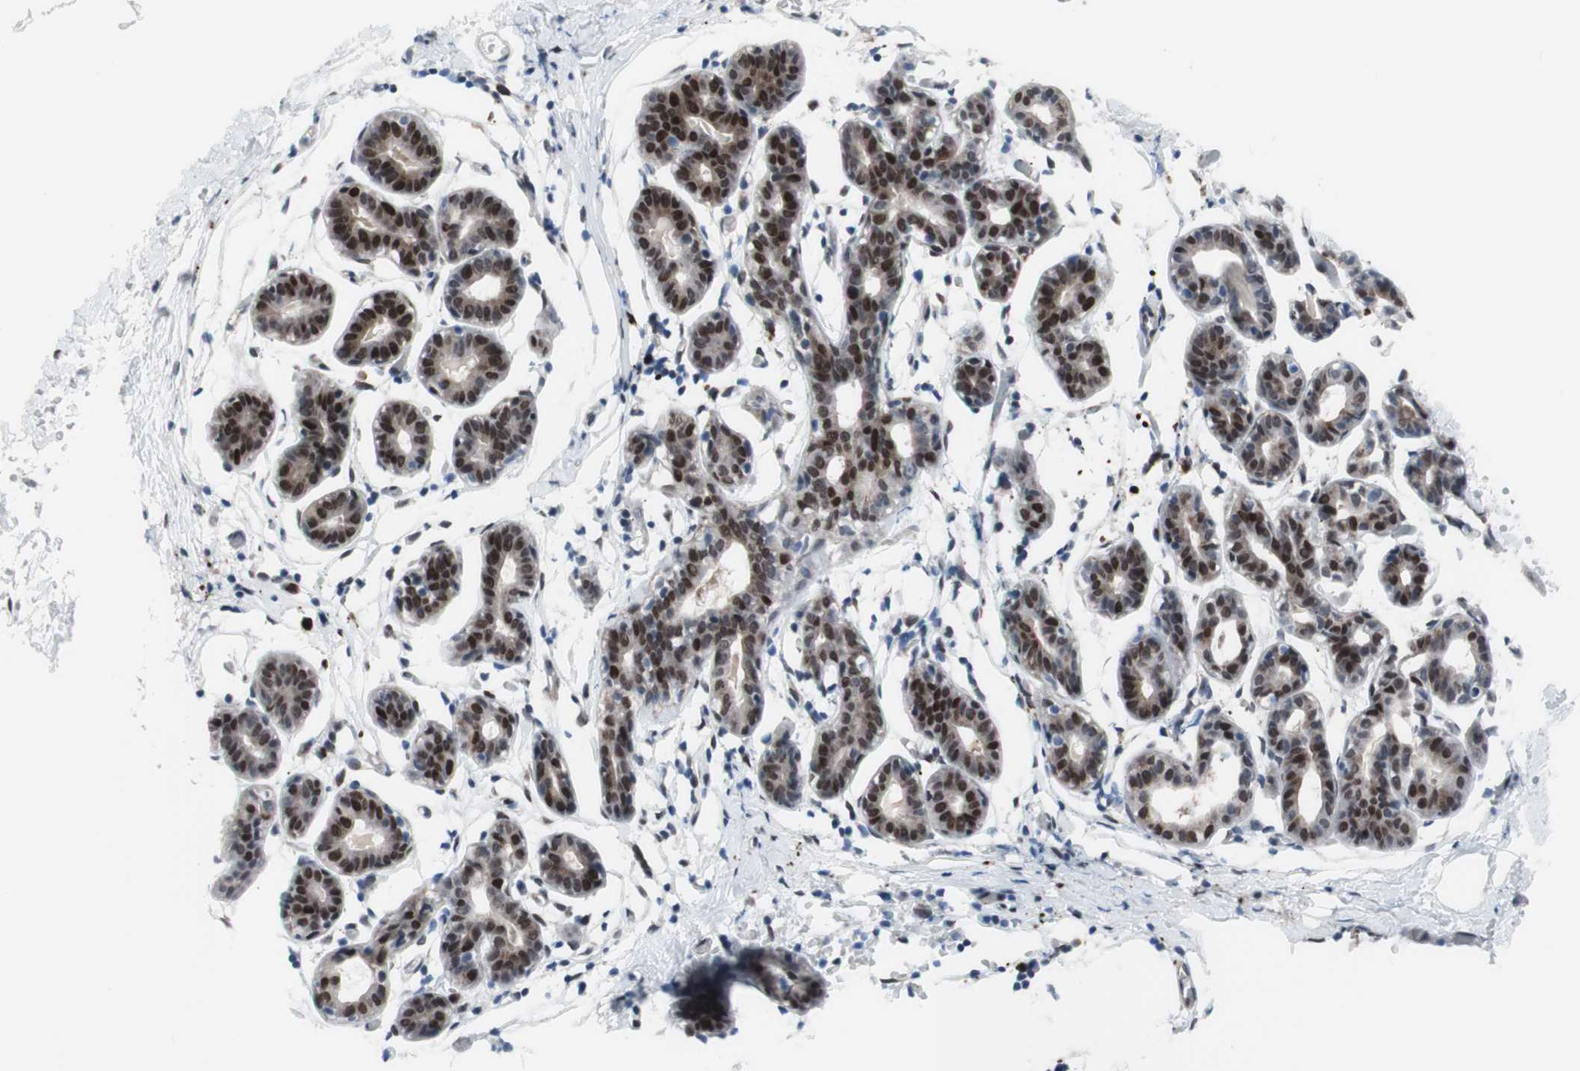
{"staining": {"intensity": "negative", "quantity": "none", "location": "none"}, "tissue": "breast", "cell_type": "Adipocytes", "image_type": "normal", "snomed": [{"axis": "morphology", "description": "Normal tissue, NOS"}, {"axis": "topography", "description": "Breast"}], "caption": "An IHC micrograph of benign breast is shown. There is no staining in adipocytes of breast. (Brightfield microscopy of DAB immunohistochemistry (IHC) at high magnification).", "gene": "PHTF2", "patient": {"sex": "female", "age": 27}}